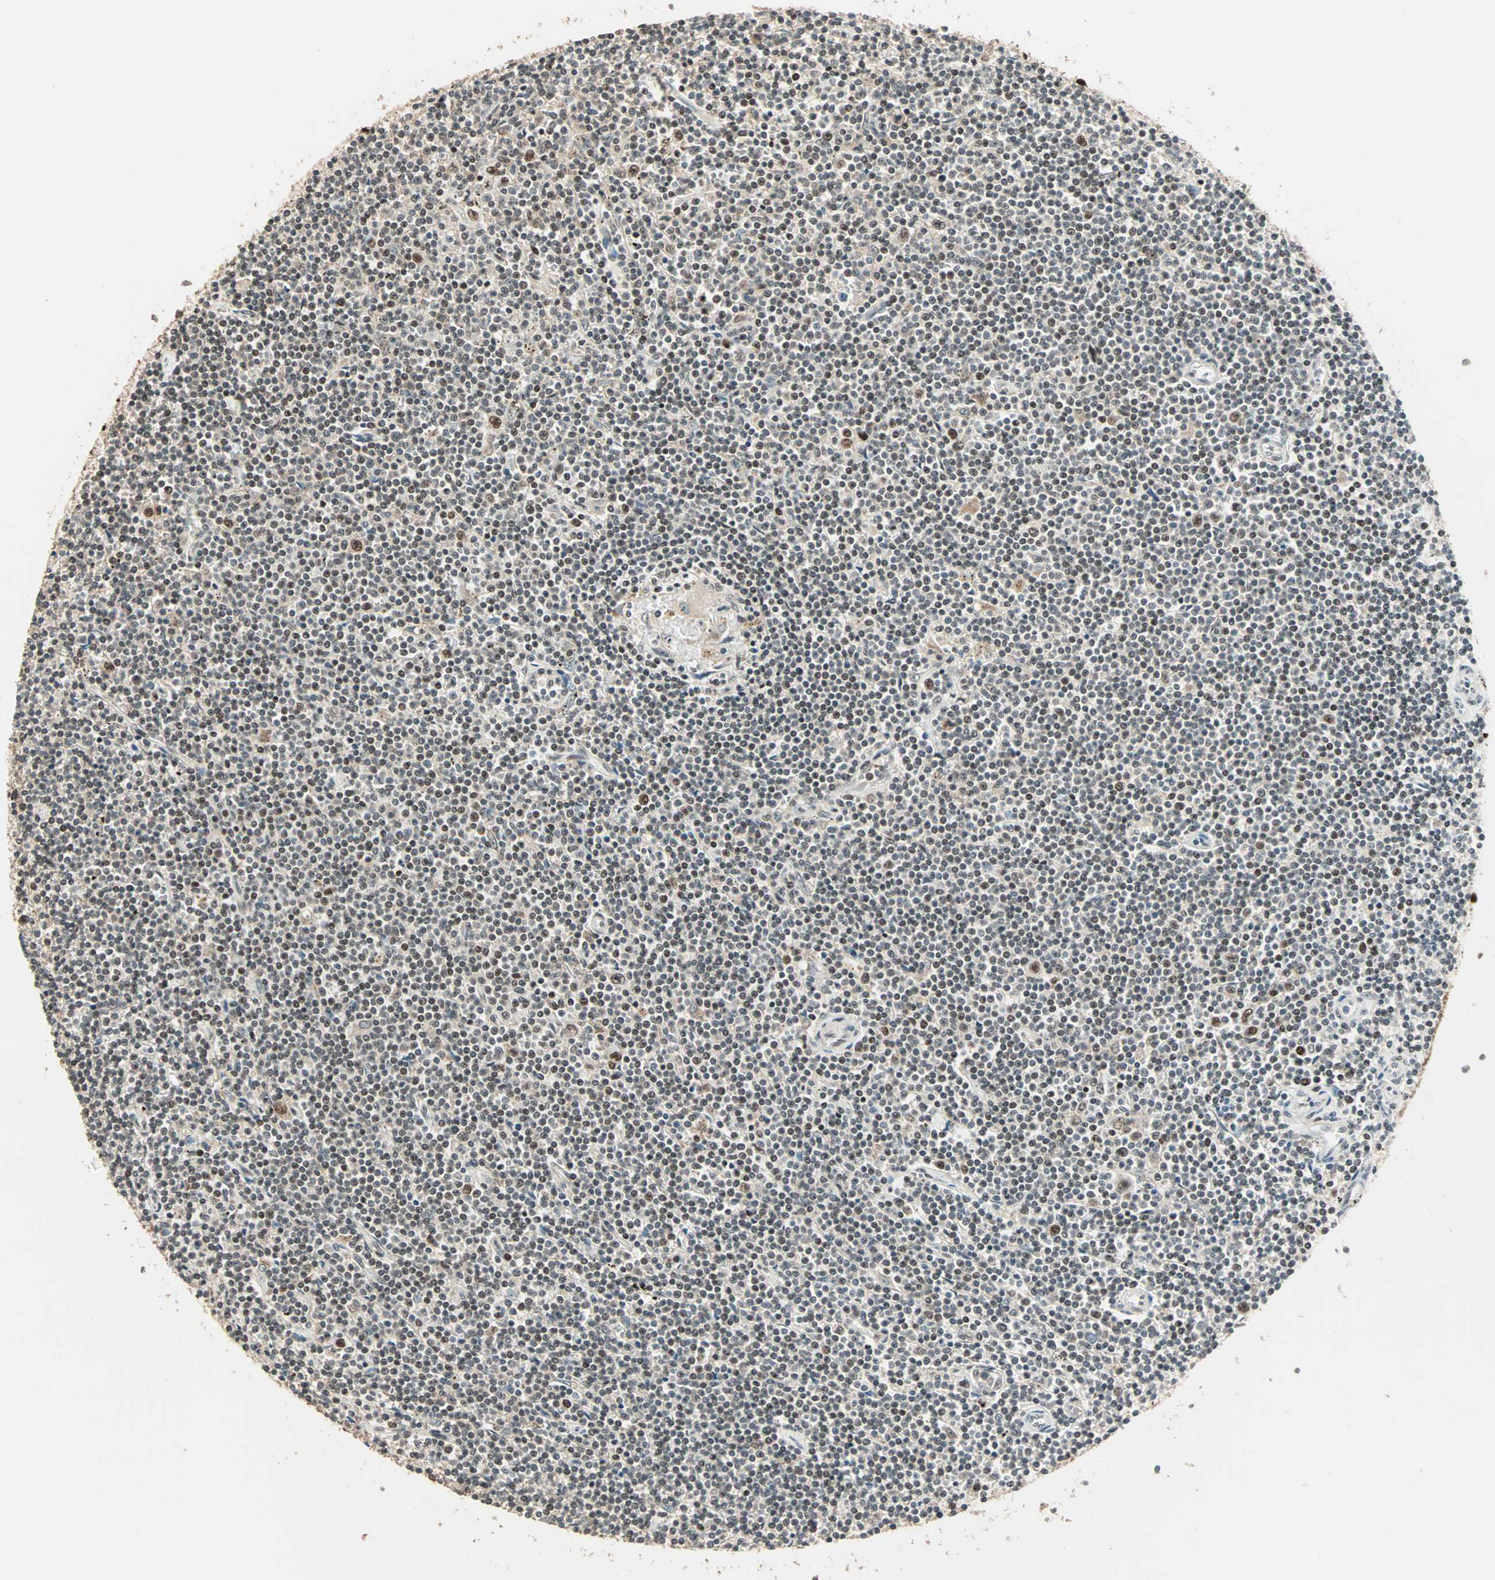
{"staining": {"intensity": "moderate", "quantity": "25%-75%", "location": "cytoplasmic/membranous,nuclear"}, "tissue": "lymphoma", "cell_type": "Tumor cells", "image_type": "cancer", "snomed": [{"axis": "morphology", "description": "Malignant lymphoma, non-Hodgkin's type, Low grade"}, {"axis": "topography", "description": "Spleen"}], "caption": "This image displays immunohistochemistry (IHC) staining of lymphoma, with medium moderate cytoplasmic/membranous and nuclear staining in about 25%-75% of tumor cells.", "gene": "MDC1", "patient": {"sex": "male", "age": 76}}